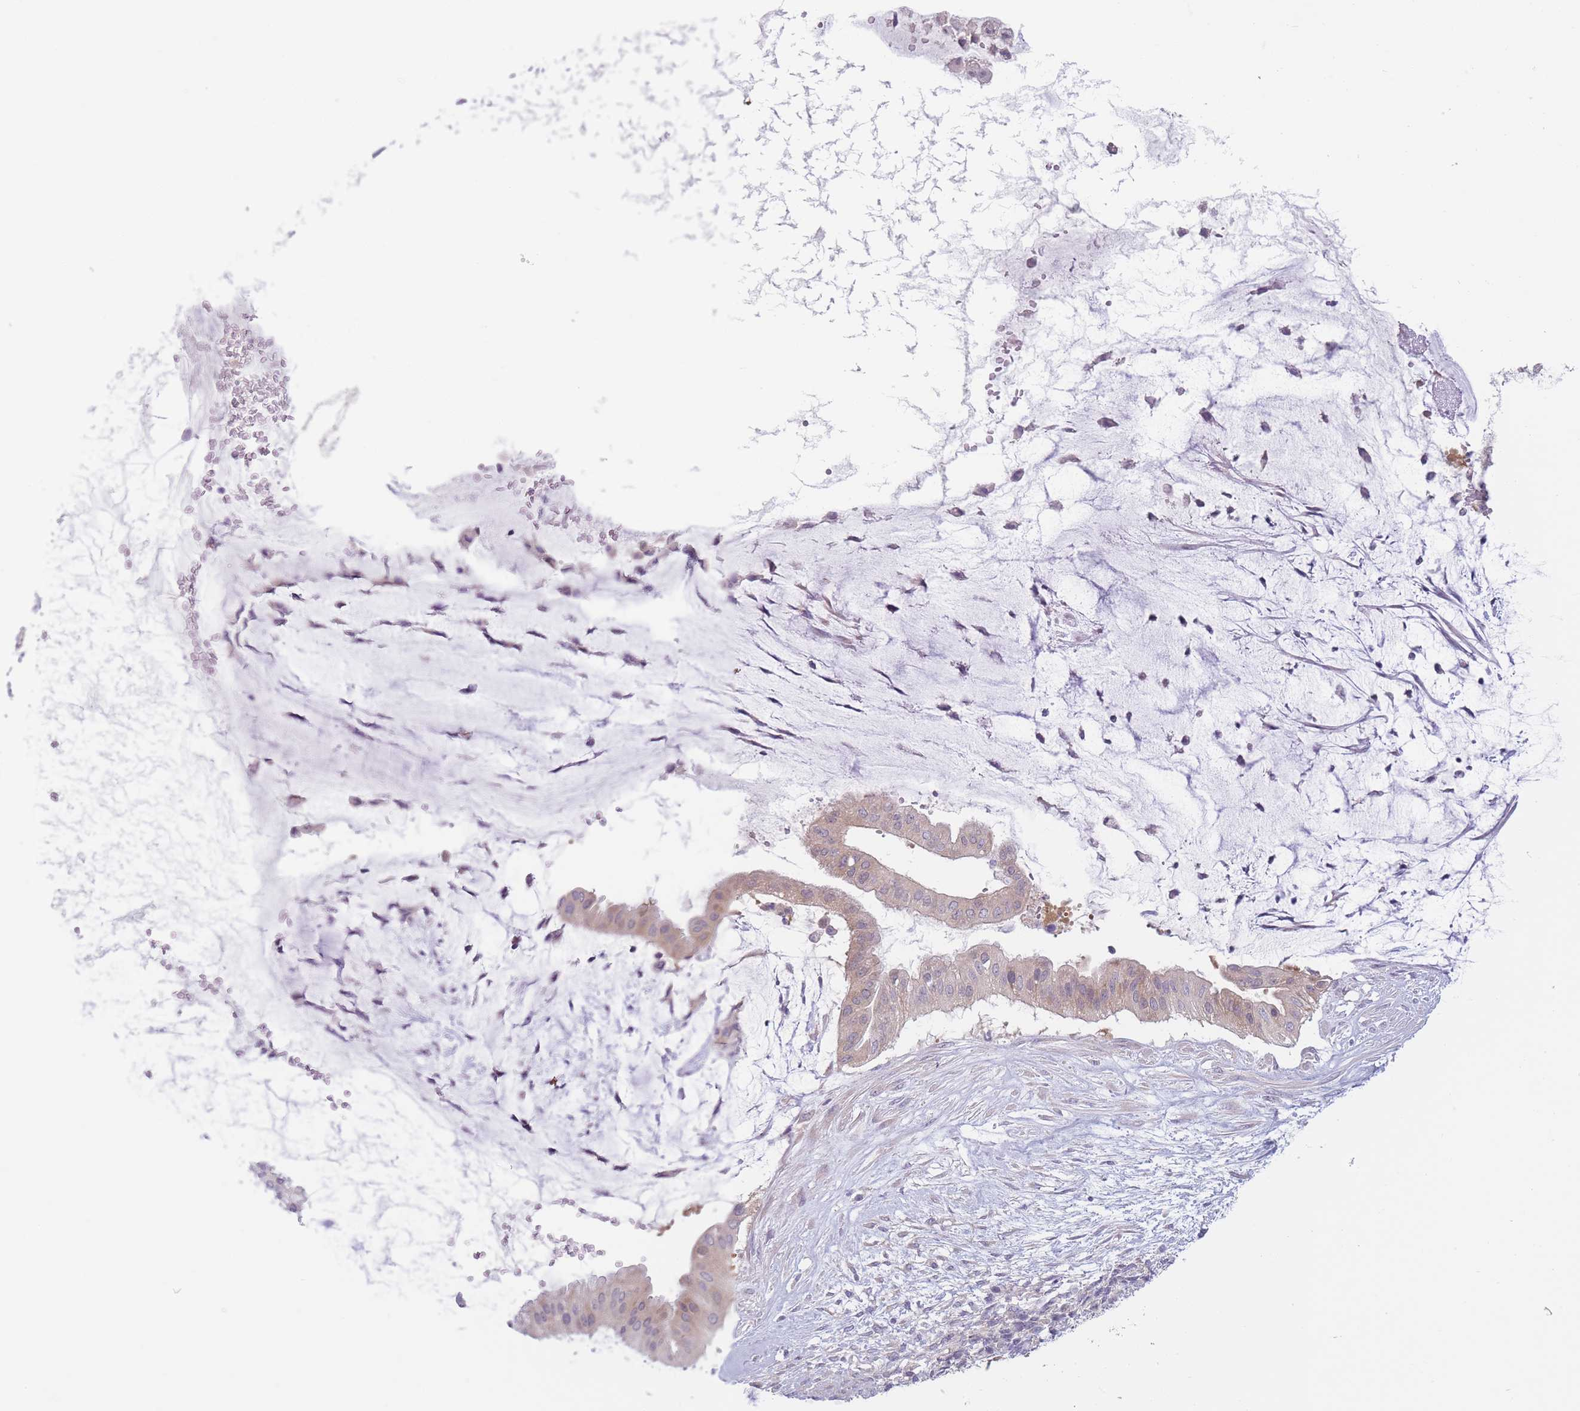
{"staining": {"intensity": "weak", "quantity": "<25%", "location": "cytoplasmic/membranous"}, "tissue": "ovarian cancer", "cell_type": "Tumor cells", "image_type": "cancer", "snomed": [{"axis": "morphology", "description": "Cystadenocarcinoma, mucinous, NOS"}, {"axis": "topography", "description": "Ovary"}], "caption": "Immunohistochemistry (IHC) histopathology image of human ovarian mucinous cystadenocarcinoma stained for a protein (brown), which exhibits no positivity in tumor cells.", "gene": "PFDN6", "patient": {"sex": "female", "age": 73}}